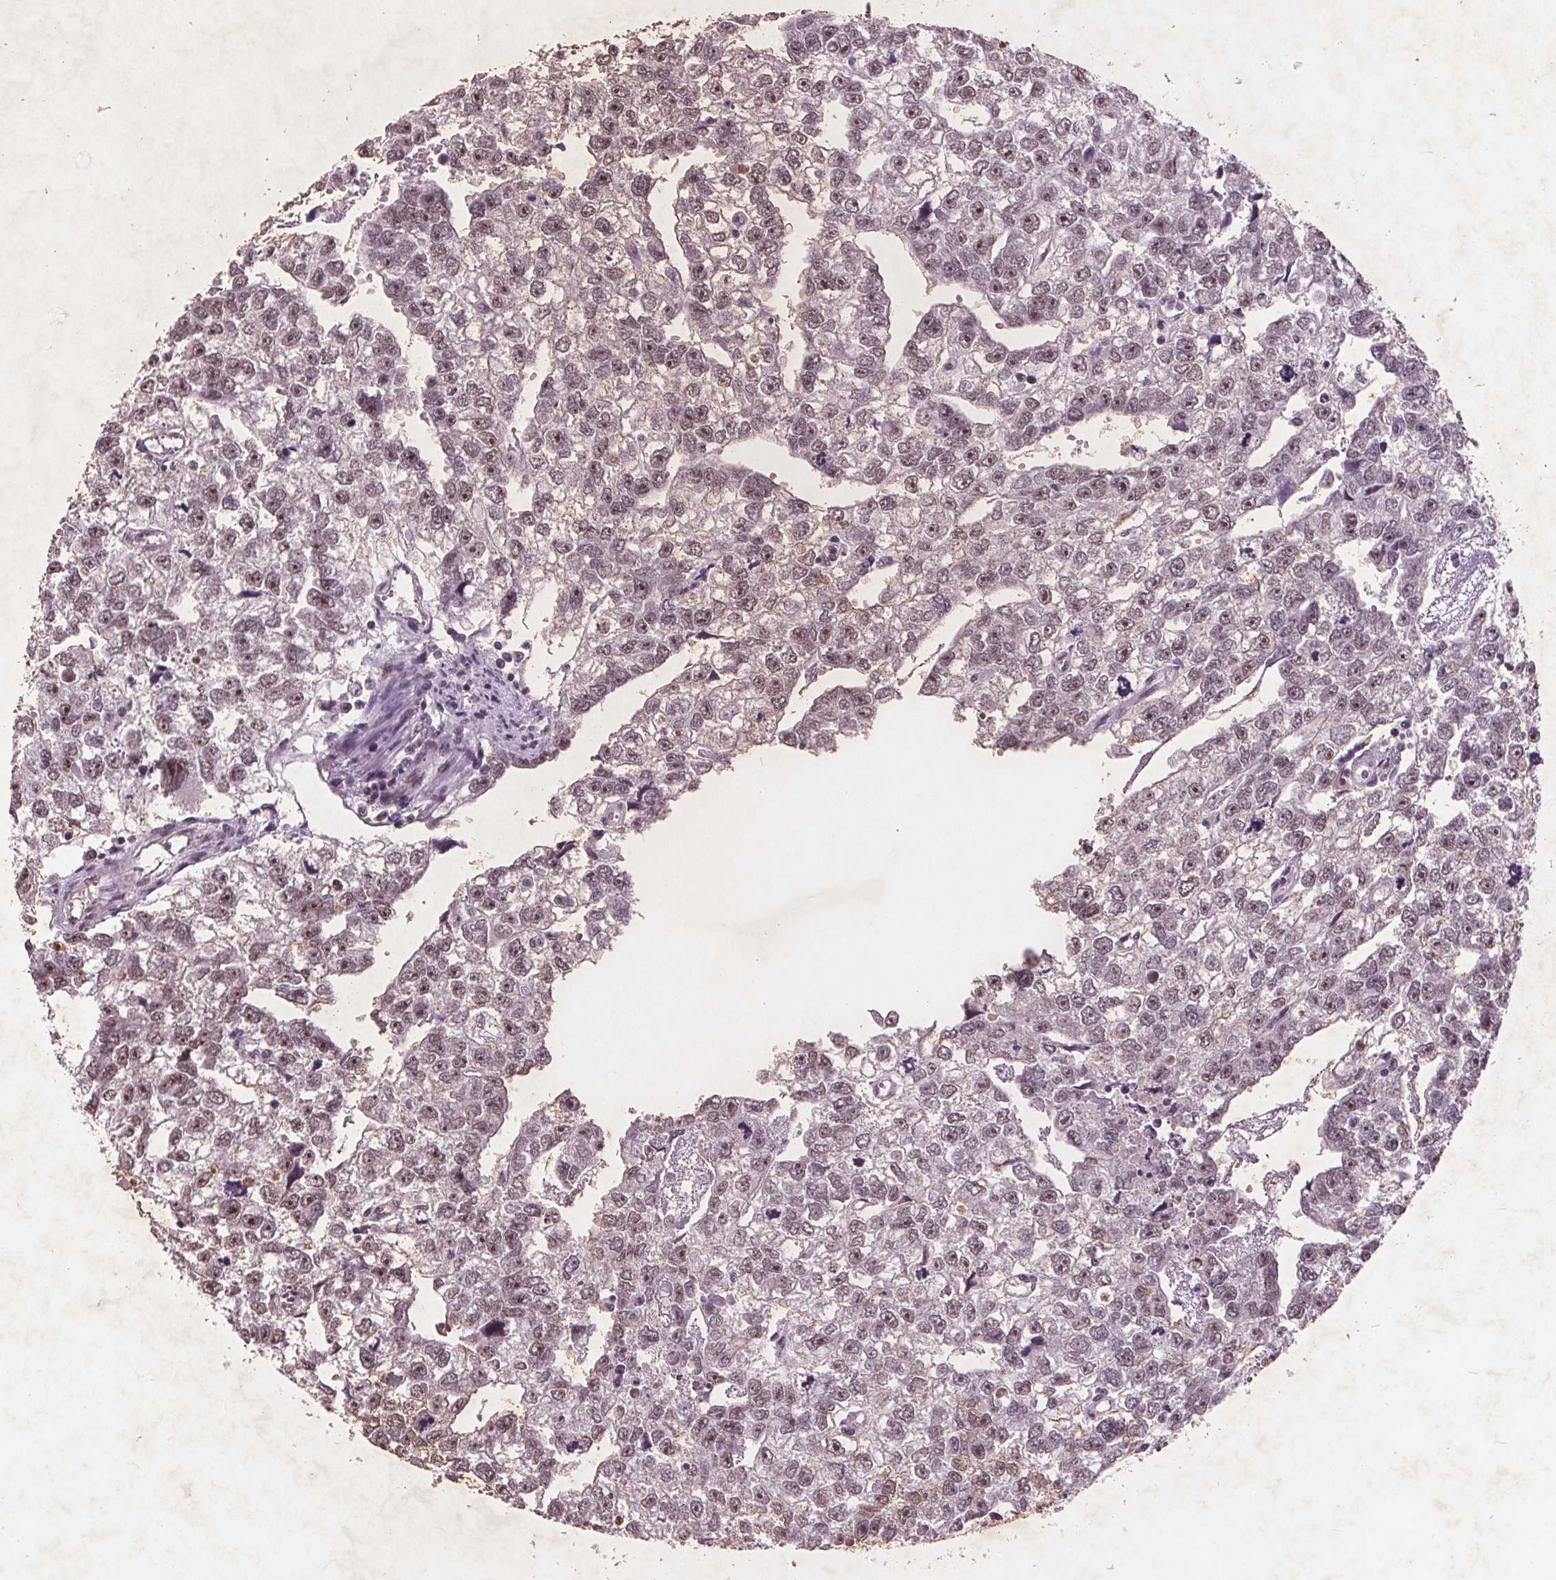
{"staining": {"intensity": "moderate", "quantity": ">75%", "location": "nuclear"}, "tissue": "testis cancer", "cell_type": "Tumor cells", "image_type": "cancer", "snomed": [{"axis": "morphology", "description": "Carcinoma, Embryonal, NOS"}, {"axis": "morphology", "description": "Teratoma, malignant, NOS"}, {"axis": "topography", "description": "Testis"}], "caption": "This micrograph shows testis cancer (teratoma (malignant)) stained with immunohistochemistry to label a protein in brown. The nuclear of tumor cells show moderate positivity for the protein. Nuclei are counter-stained blue.", "gene": "RPS6KA2", "patient": {"sex": "male", "age": 44}}